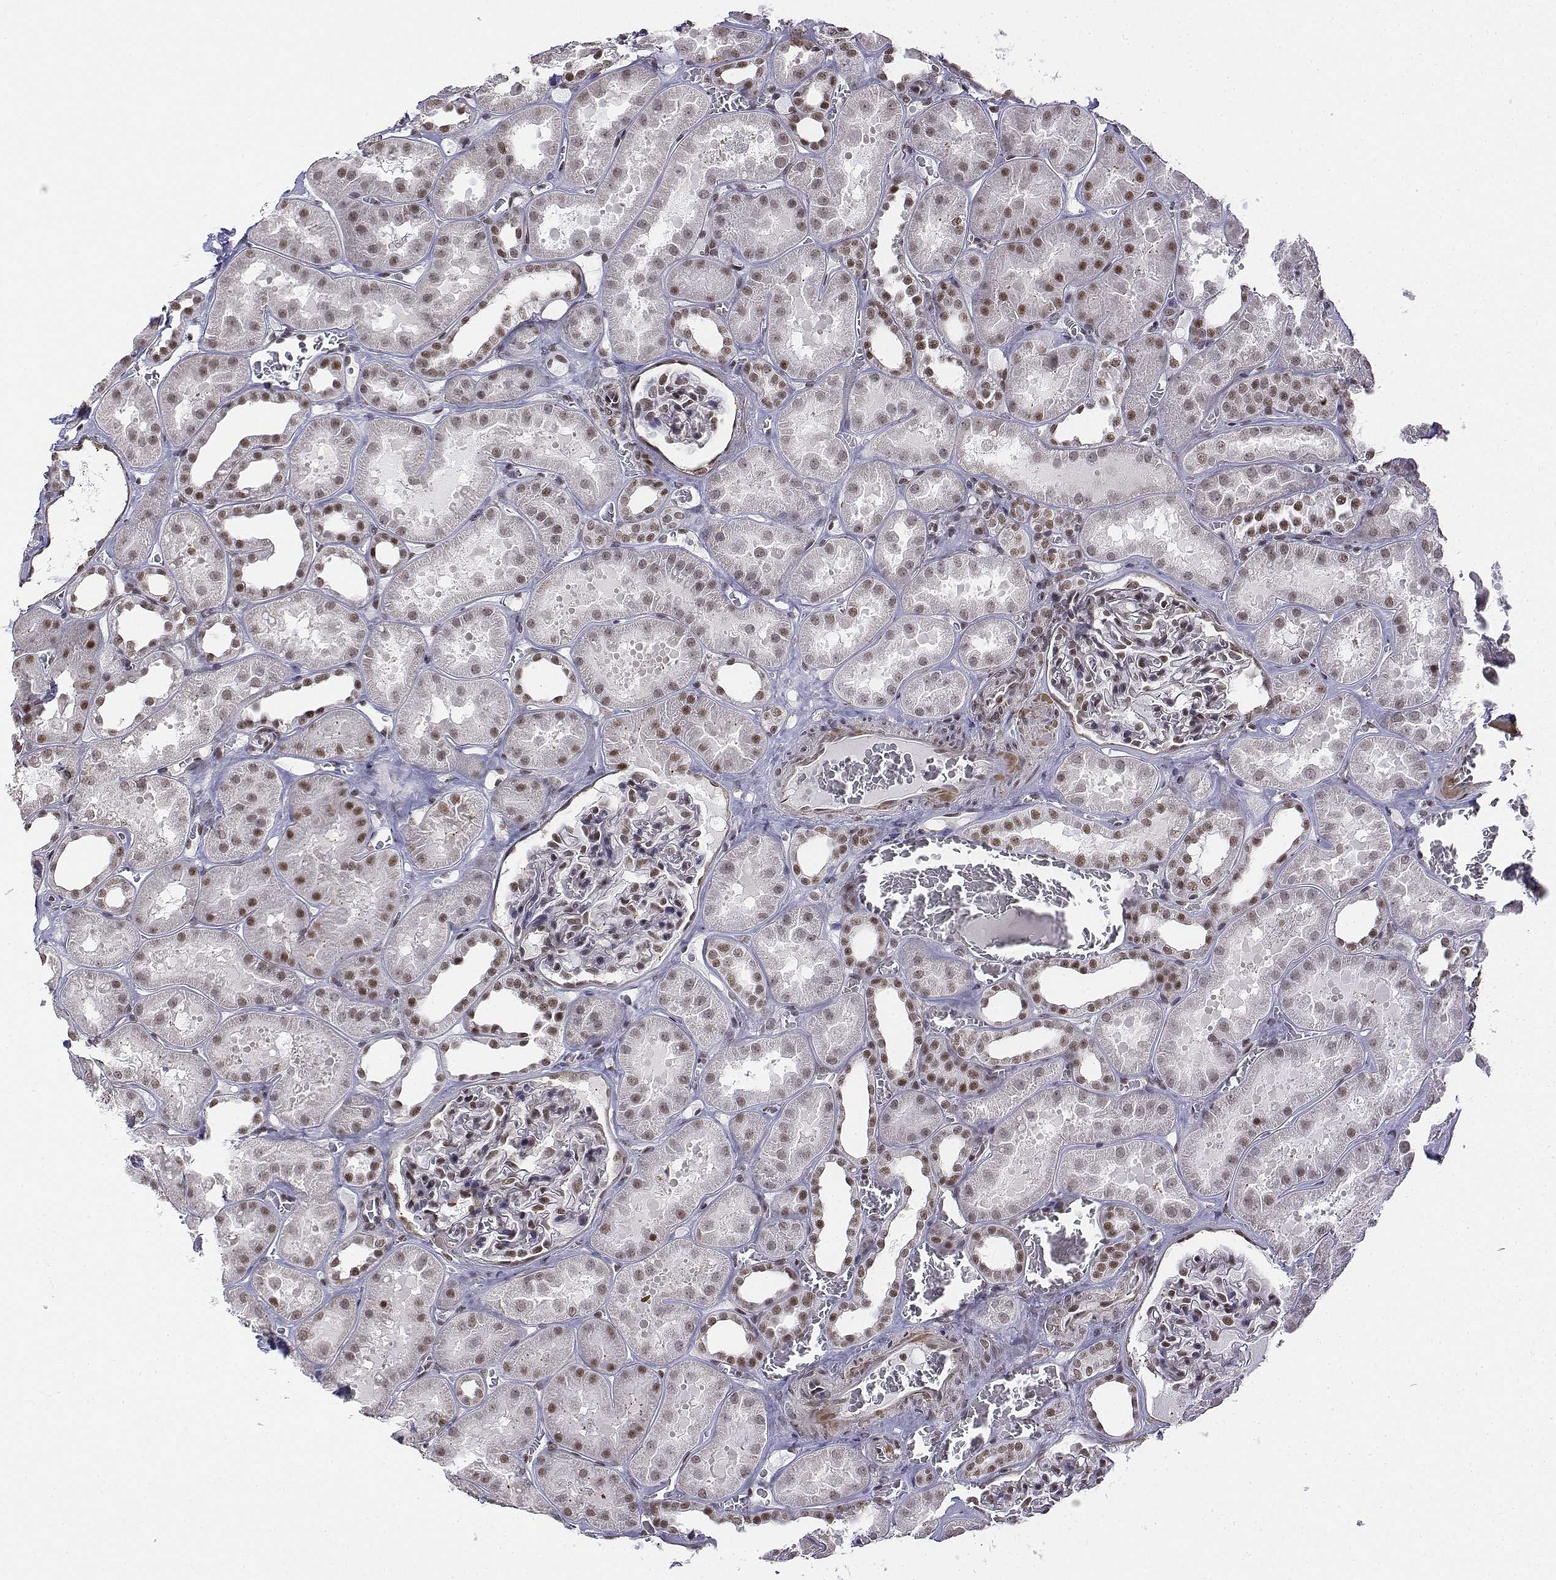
{"staining": {"intensity": "moderate", "quantity": "25%-75%", "location": "nuclear"}, "tissue": "kidney", "cell_type": "Cells in glomeruli", "image_type": "normal", "snomed": [{"axis": "morphology", "description": "Normal tissue, NOS"}, {"axis": "topography", "description": "Kidney"}], "caption": "Moderate nuclear expression is appreciated in about 25%-75% of cells in glomeruli in unremarkable kidney. The staining was performed using DAB to visualize the protein expression in brown, while the nuclei were stained in blue with hematoxylin (Magnification: 20x).", "gene": "SETD1A", "patient": {"sex": "female", "age": 41}}